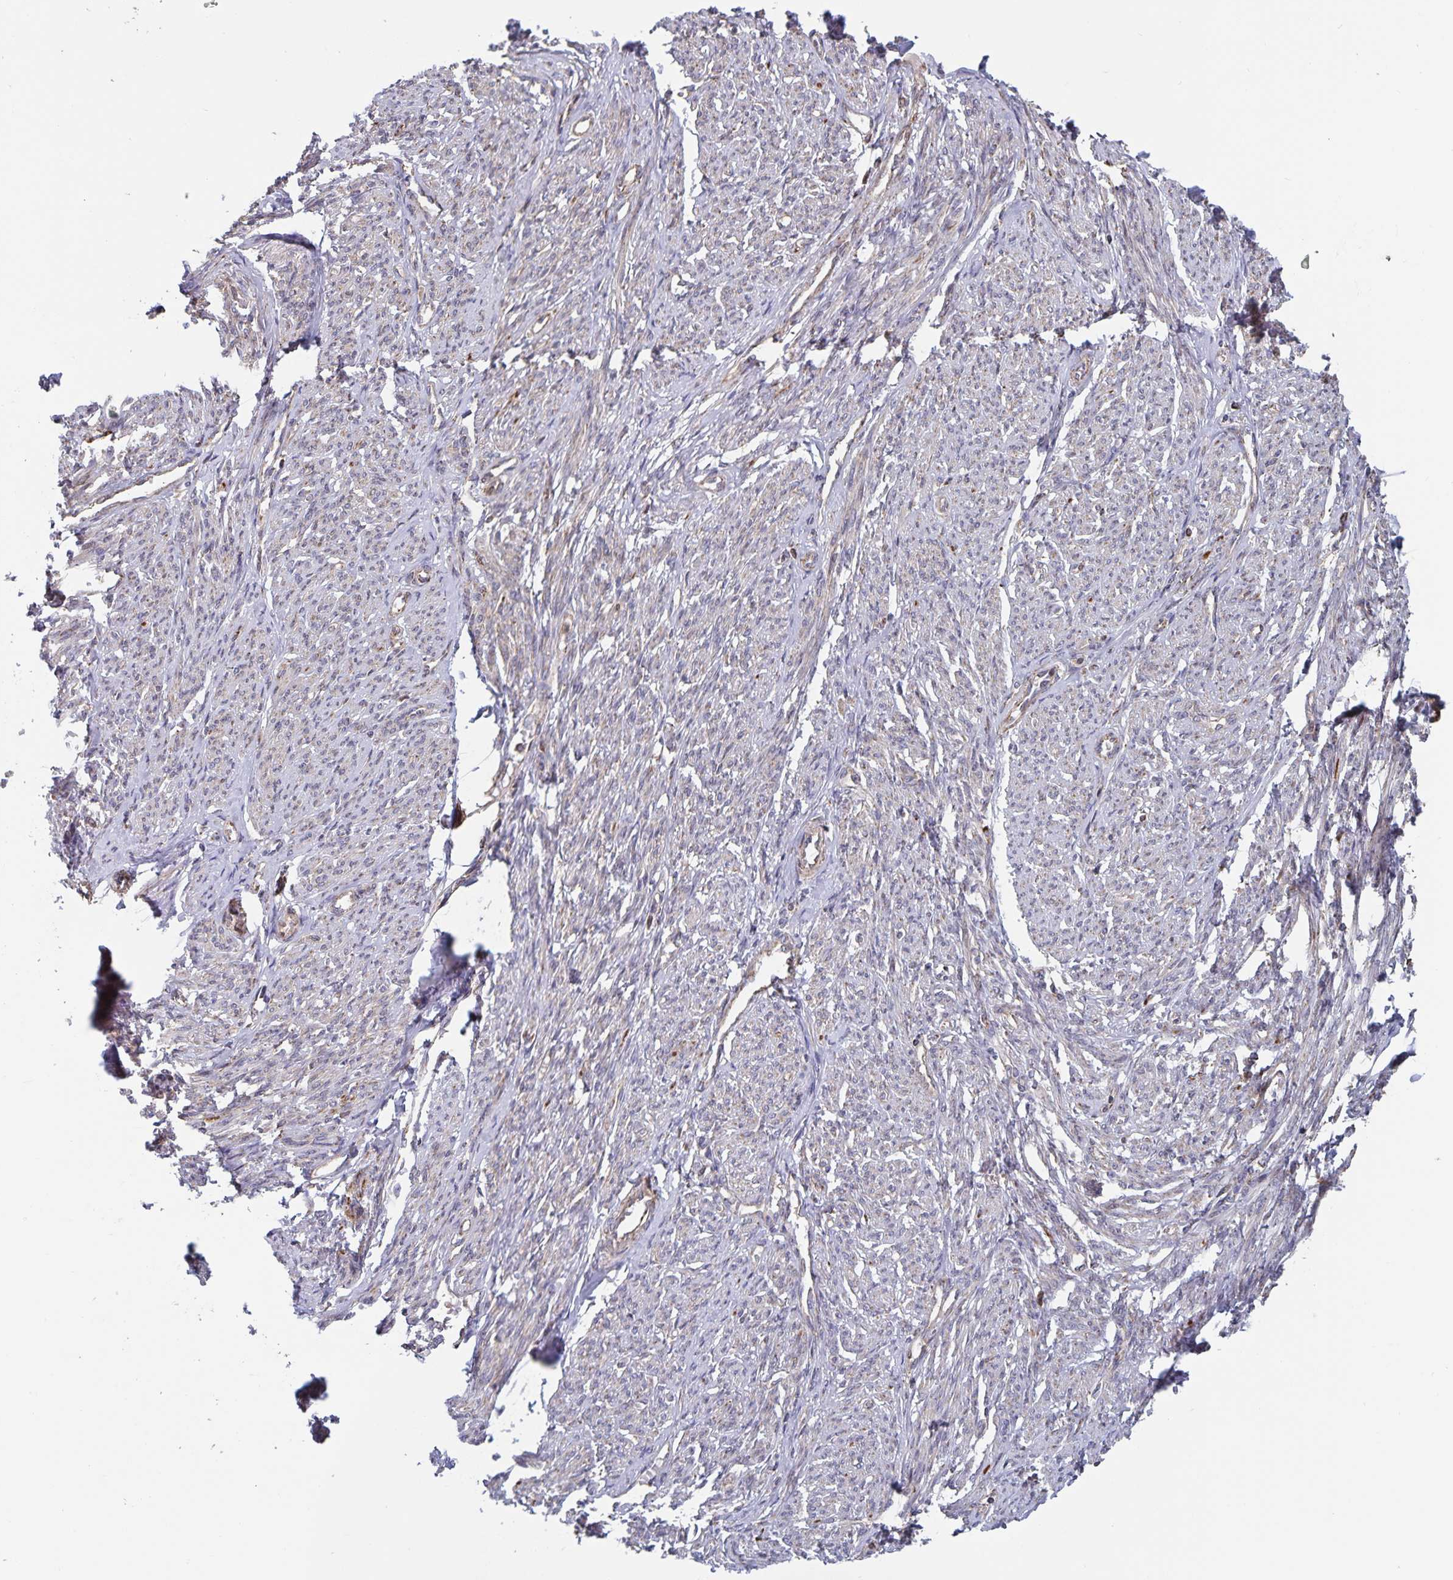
{"staining": {"intensity": "moderate", "quantity": "25%-75%", "location": "nuclear"}, "tissue": "smooth muscle", "cell_type": "Smooth muscle cells", "image_type": "normal", "snomed": [{"axis": "morphology", "description": "Normal tissue, NOS"}, {"axis": "topography", "description": "Smooth muscle"}], "caption": "The immunohistochemical stain labels moderate nuclear staining in smooth muscle cells of unremarkable smooth muscle.", "gene": "ACACA", "patient": {"sex": "female", "age": 65}}